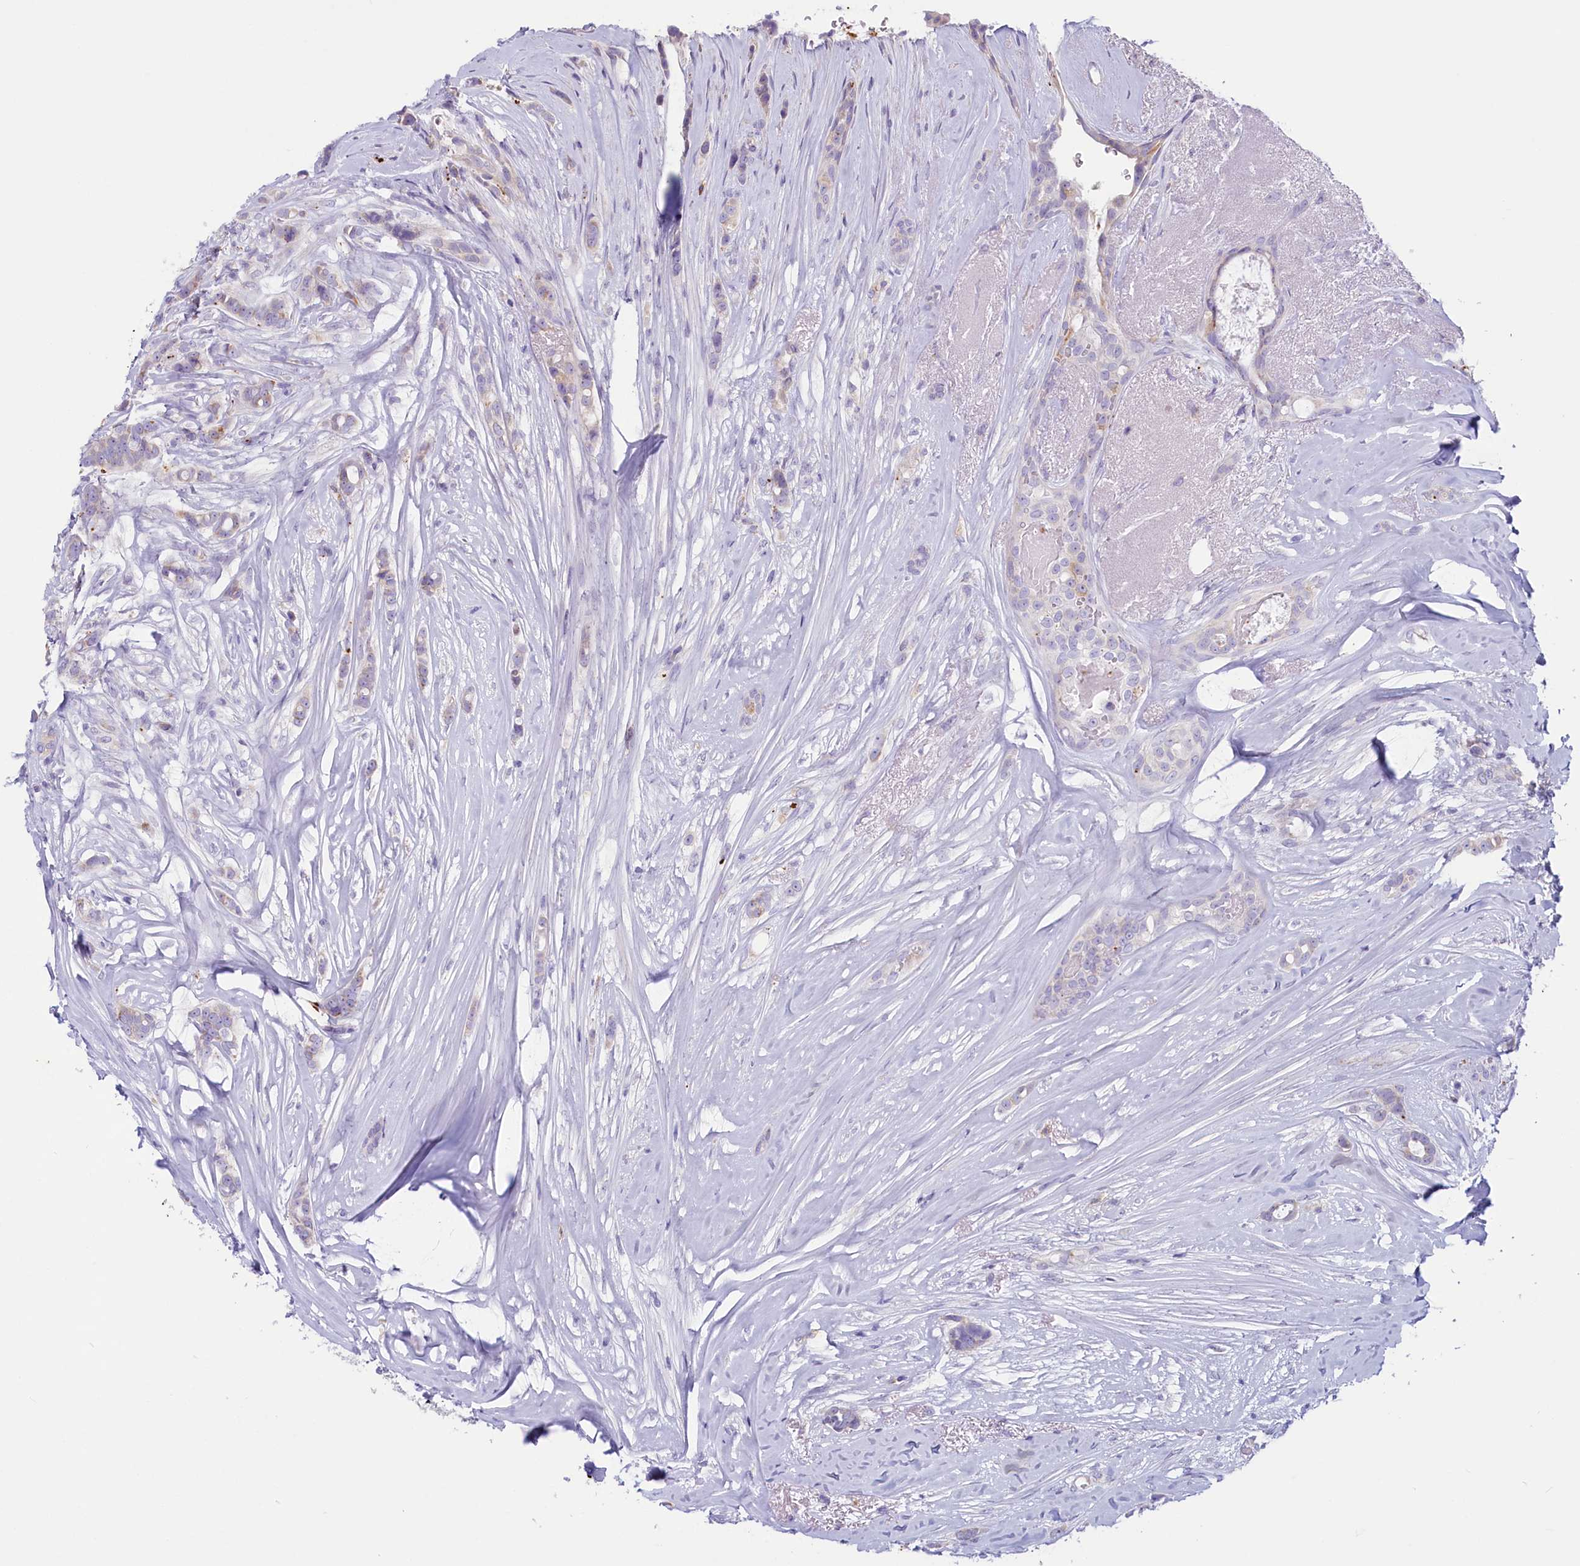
{"staining": {"intensity": "negative", "quantity": "none", "location": "none"}, "tissue": "breast cancer", "cell_type": "Tumor cells", "image_type": "cancer", "snomed": [{"axis": "morphology", "description": "Lobular carcinoma"}, {"axis": "topography", "description": "Breast"}], "caption": "An image of human breast lobular carcinoma is negative for staining in tumor cells.", "gene": "LMOD3", "patient": {"sex": "female", "age": 51}}